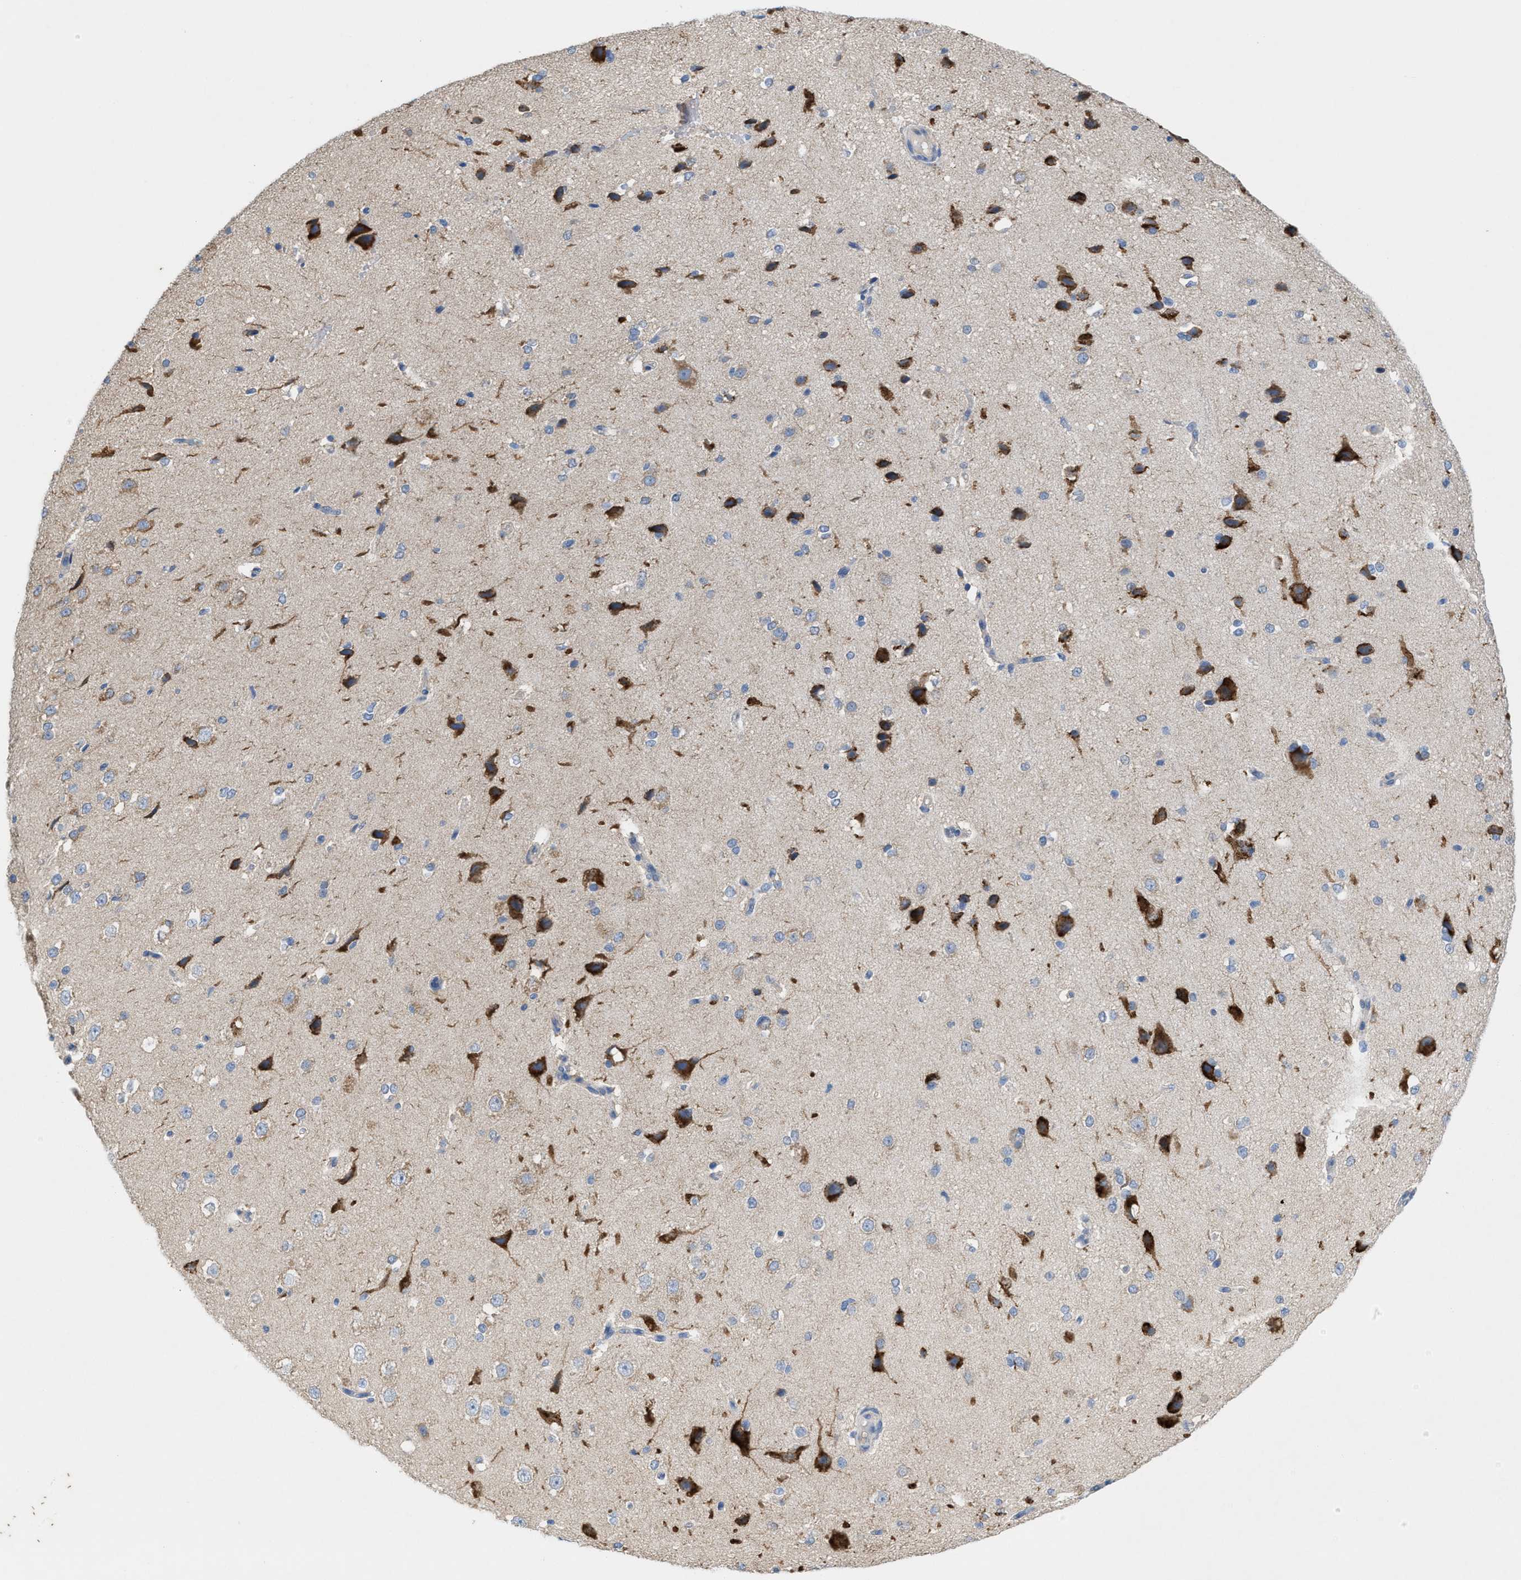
{"staining": {"intensity": "negative", "quantity": "none", "location": "none"}, "tissue": "cerebral cortex", "cell_type": "Endothelial cells", "image_type": "normal", "snomed": [{"axis": "morphology", "description": "Normal tissue, NOS"}, {"axis": "morphology", "description": "Developmental malformation"}, {"axis": "topography", "description": "Cerebral cortex"}], "caption": "Immunohistochemistry (IHC) histopathology image of normal cerebral cortex stained for a protein (brown), which shows no expression in endothelial cells.", "gene": "DYNC2I1", "patient": {"sex": "female", "age": 30}}